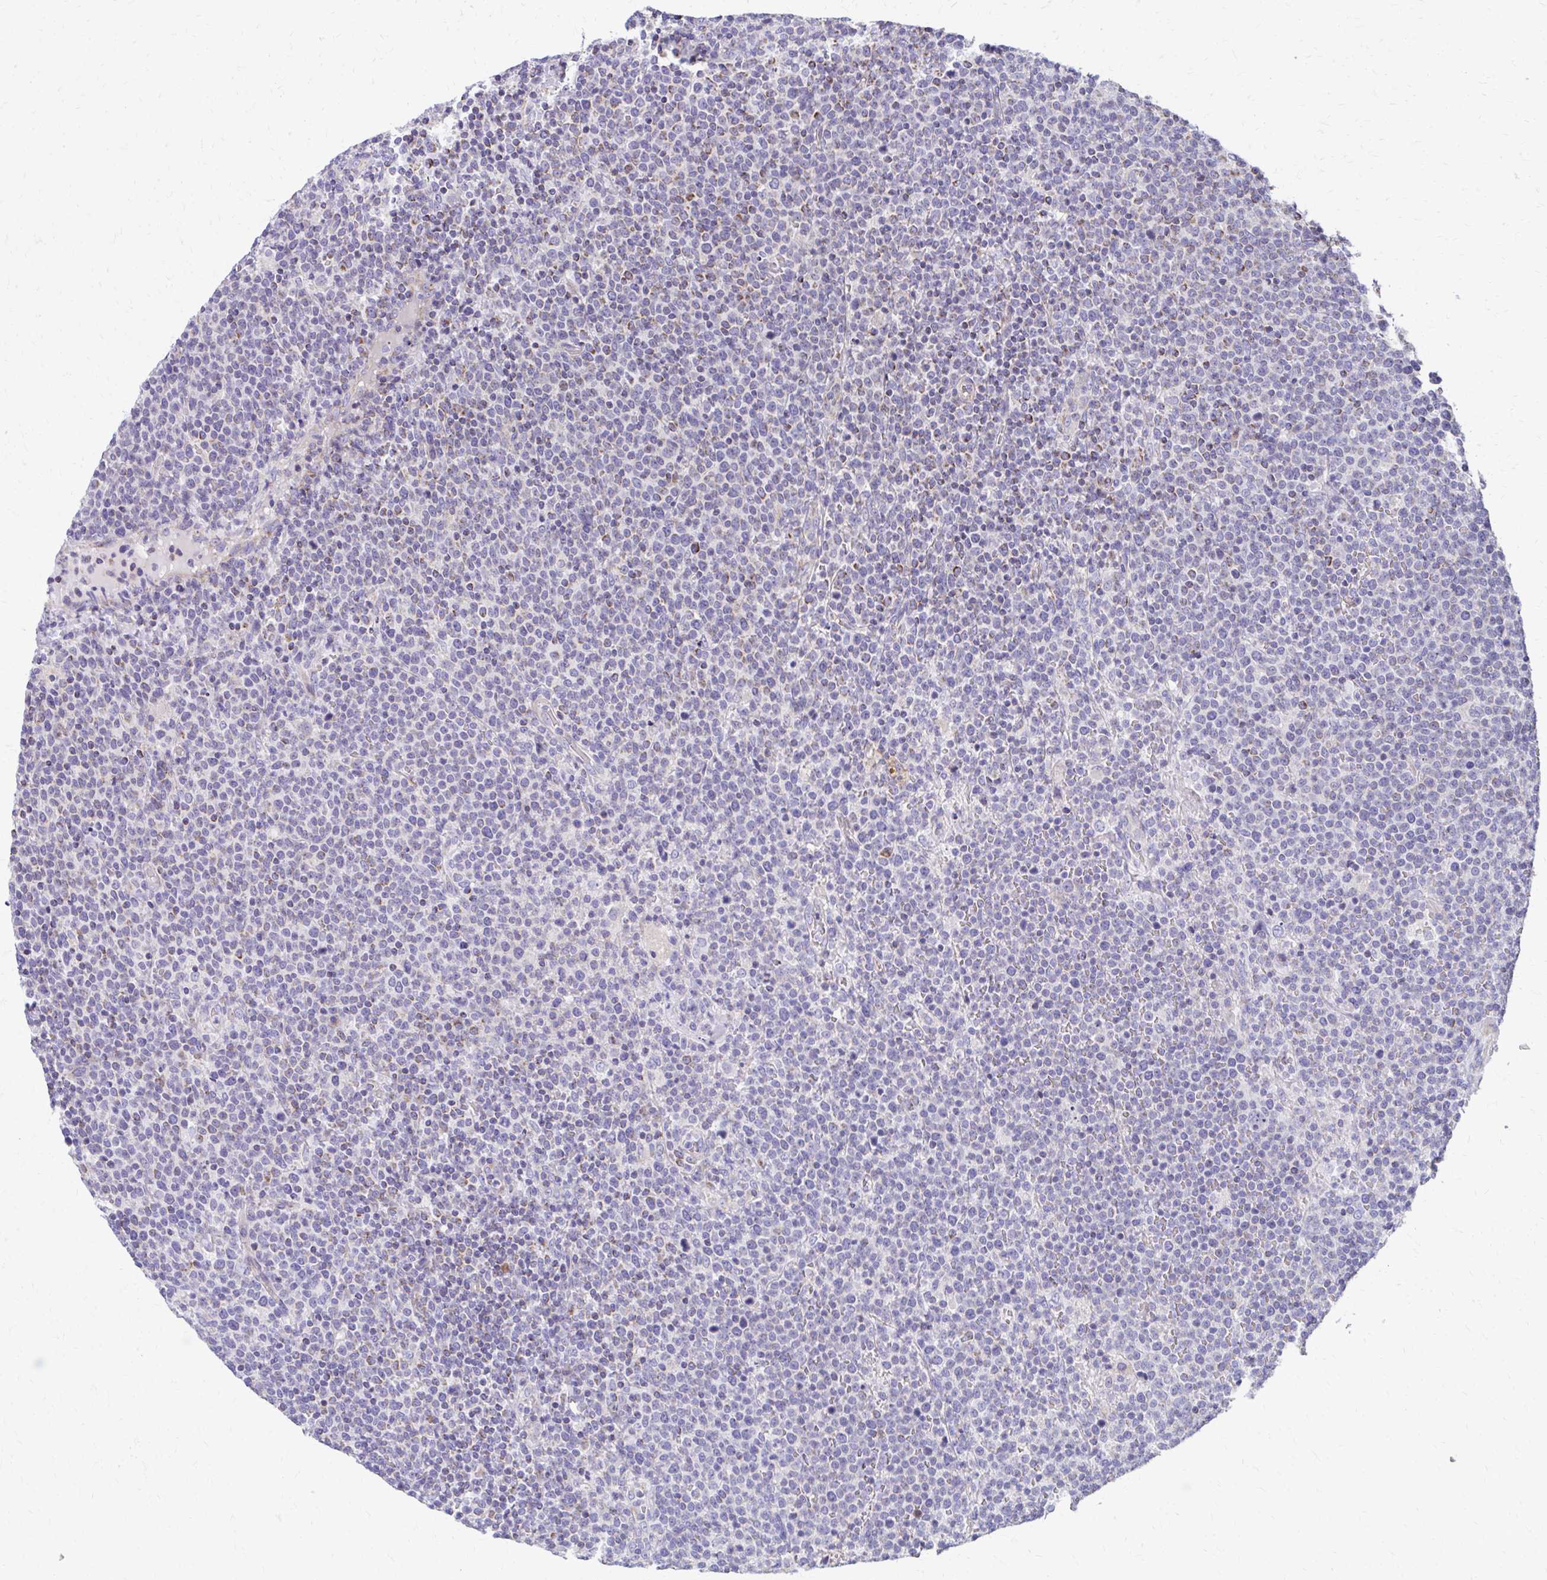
{"staining": {"intensity": "moderate", "quantity": "<25%", "location": "cytoplasmic/membranous"}, "tissue": "lymphoma", "cell_type": "Tumor cells", "image_type": "cancer", "snomed": [{"axis": "morphology", "description": "Malignant lymphoma, non-Hodgkin's type, High grade"}, {"axis": "topography", "description": "Lymph node"}], "caption": "Moderate cytoplasmic/membranous expression is present in about <25% of tumor cells in lymphoma.", "gene": "IL37", "patient": {"sex": "male", "age": 61}}